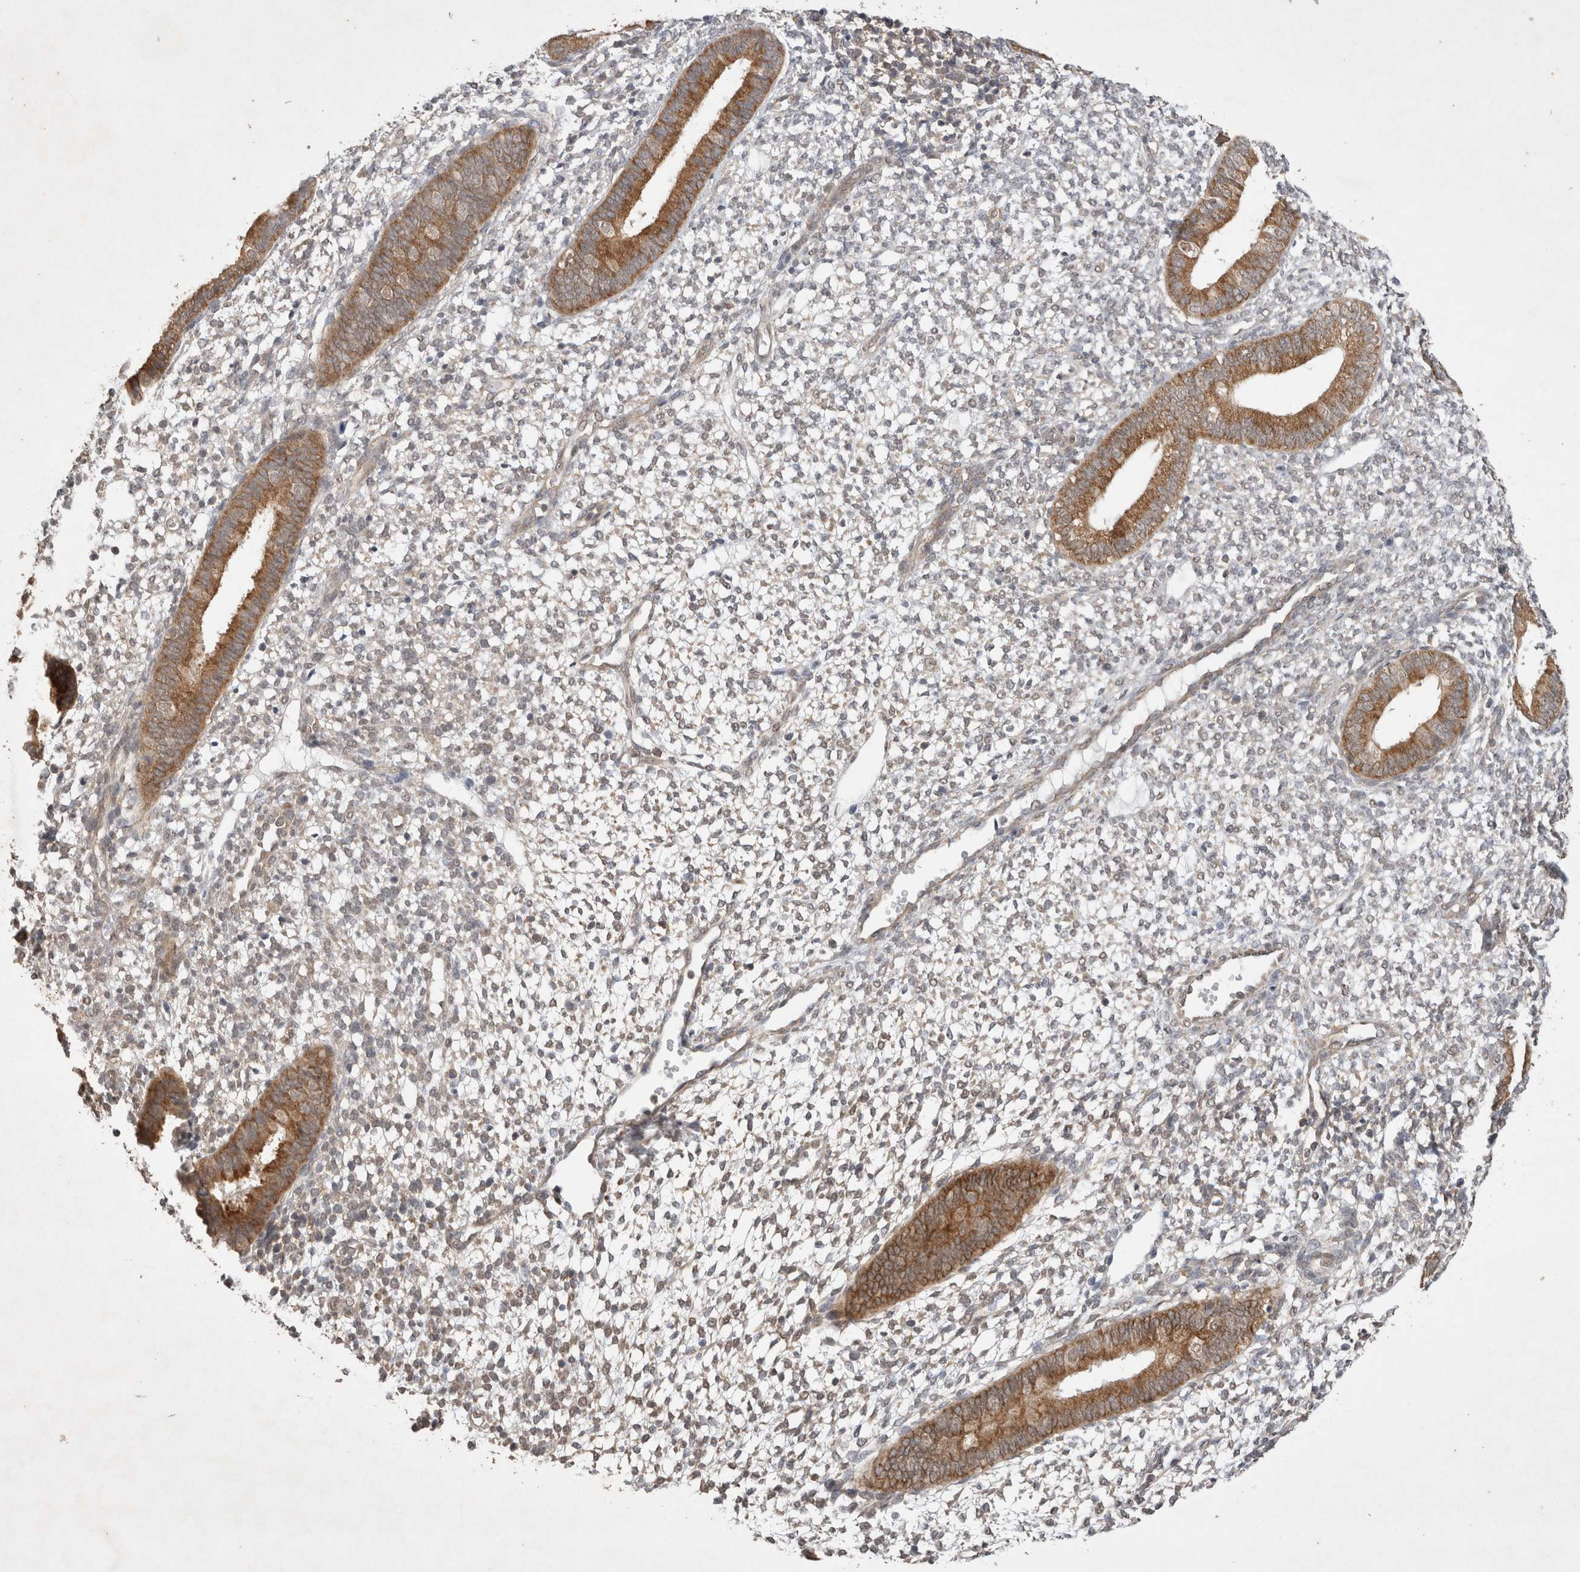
{"staining": {"intensity": "weak", "quantity": "<25%", "location": "cytoplasmic/membranous"}, "tissue": "endometrium", "cell_type": "Cells in endometrial stroma", "image_type": "normal", "snomed": [{"axis": "morphology", "description": "Normal tissue, NOS"}, {"axis": "topography", "description": "Endometrium"}], "caption": "Image shows no significant protein staining in cells in endometrial stroma of benign endometrium. (DAB IHC visualized using brightfield microscopy, high magnification).", "gene": "WIPF2", "patient": {"sex": "female", "age": 46}}